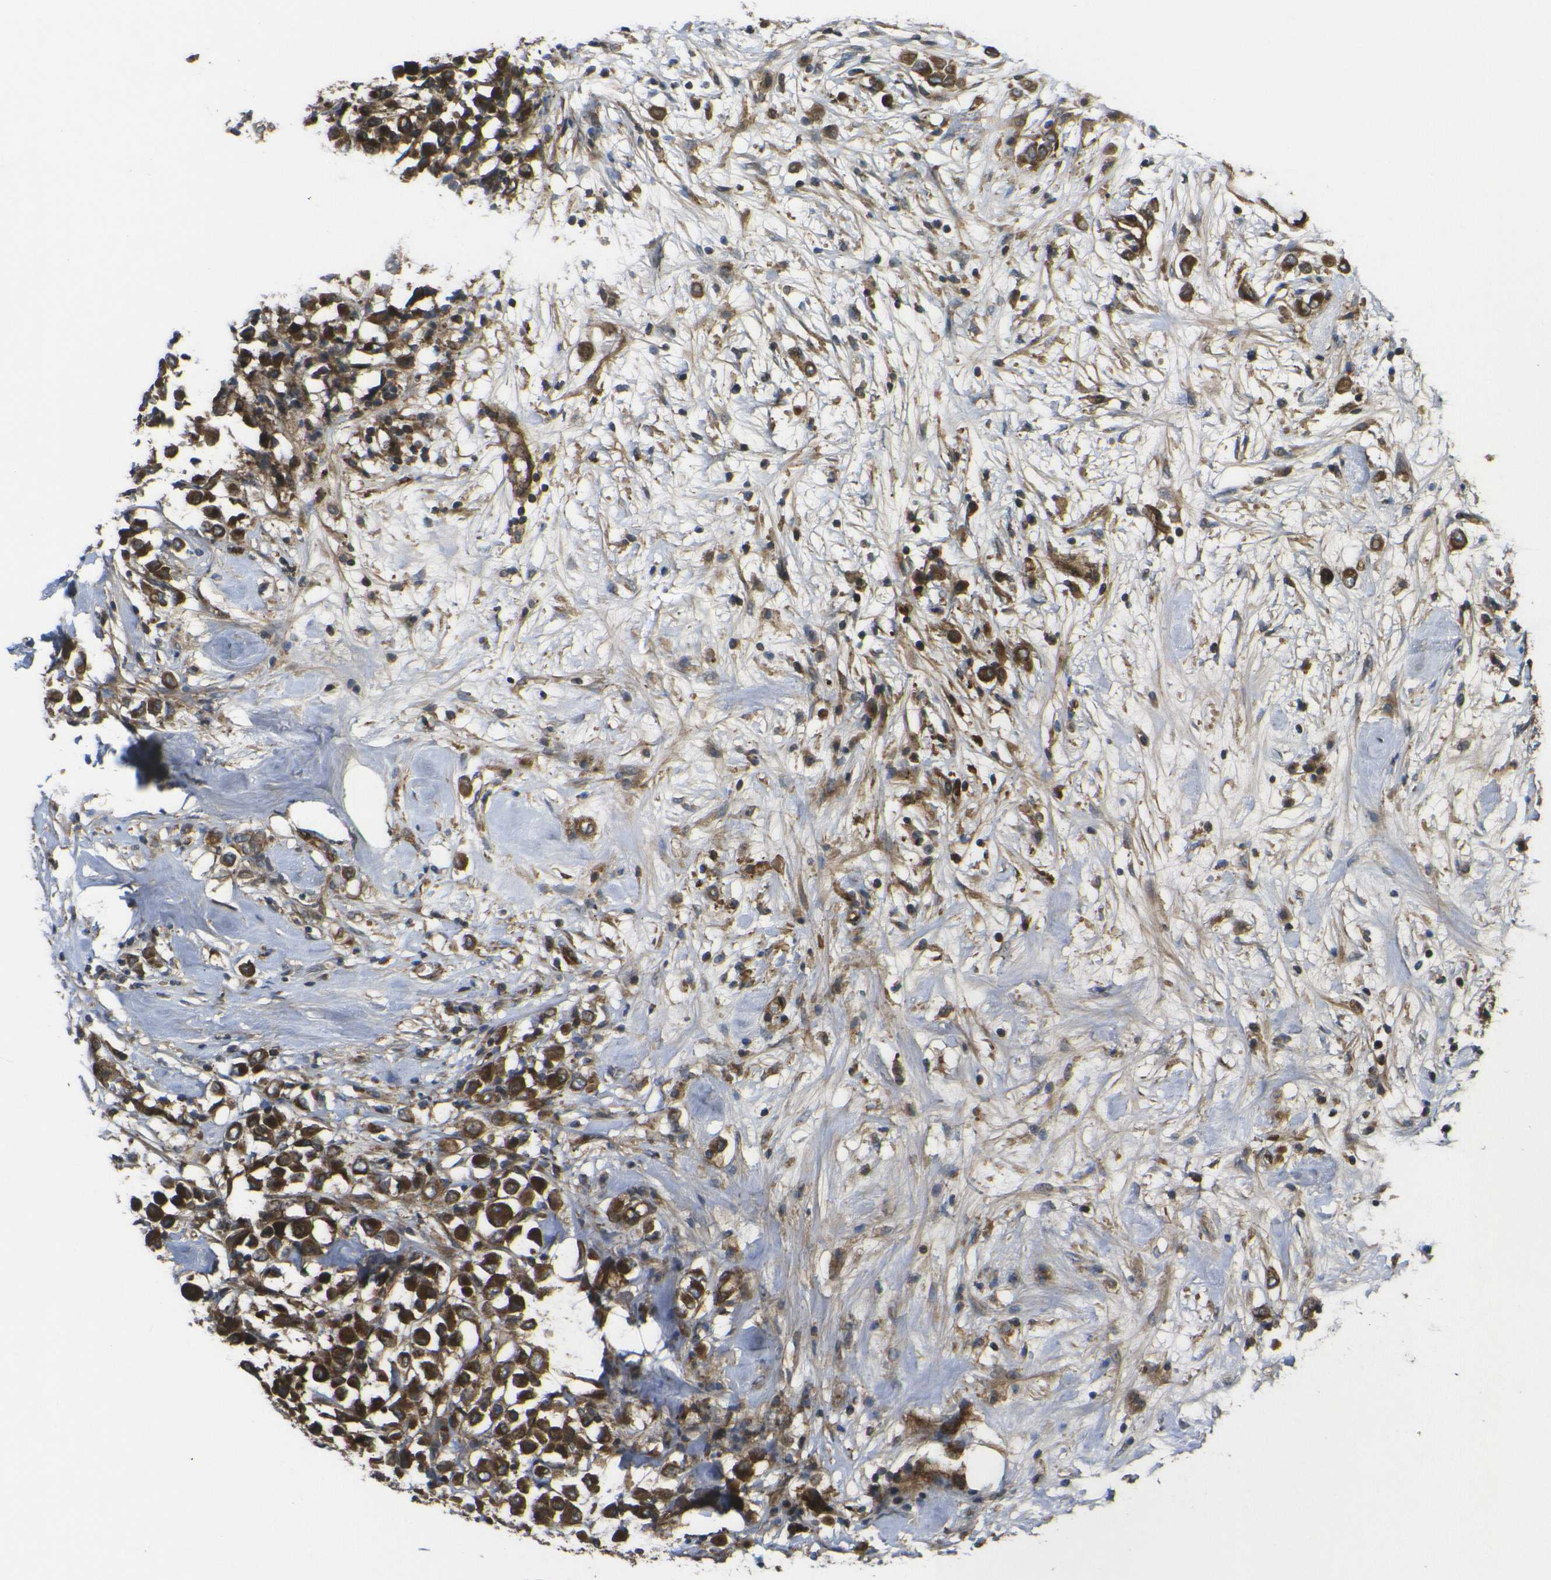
{"staining": {"intensity": "strong", "quantity": ">75%", "location": "cytoplasmic/membranous"}, "tissue": "breast cancer", "cell_type": "Tumor cells", "image_type": "cancer", "snomed": [{"axis": "morphology", "description": "Duct carcinoma"}, {"axis": "topography", "description": "Breast"}], "caption": "Tumor cells display high levels of strong cytoplasmic/membranous expression in approximately >75% of cells in human breast cancer (invasive ductal carcinoma).", "gene": "ECE1", "patient": {"sex": "female", "age": 61}}